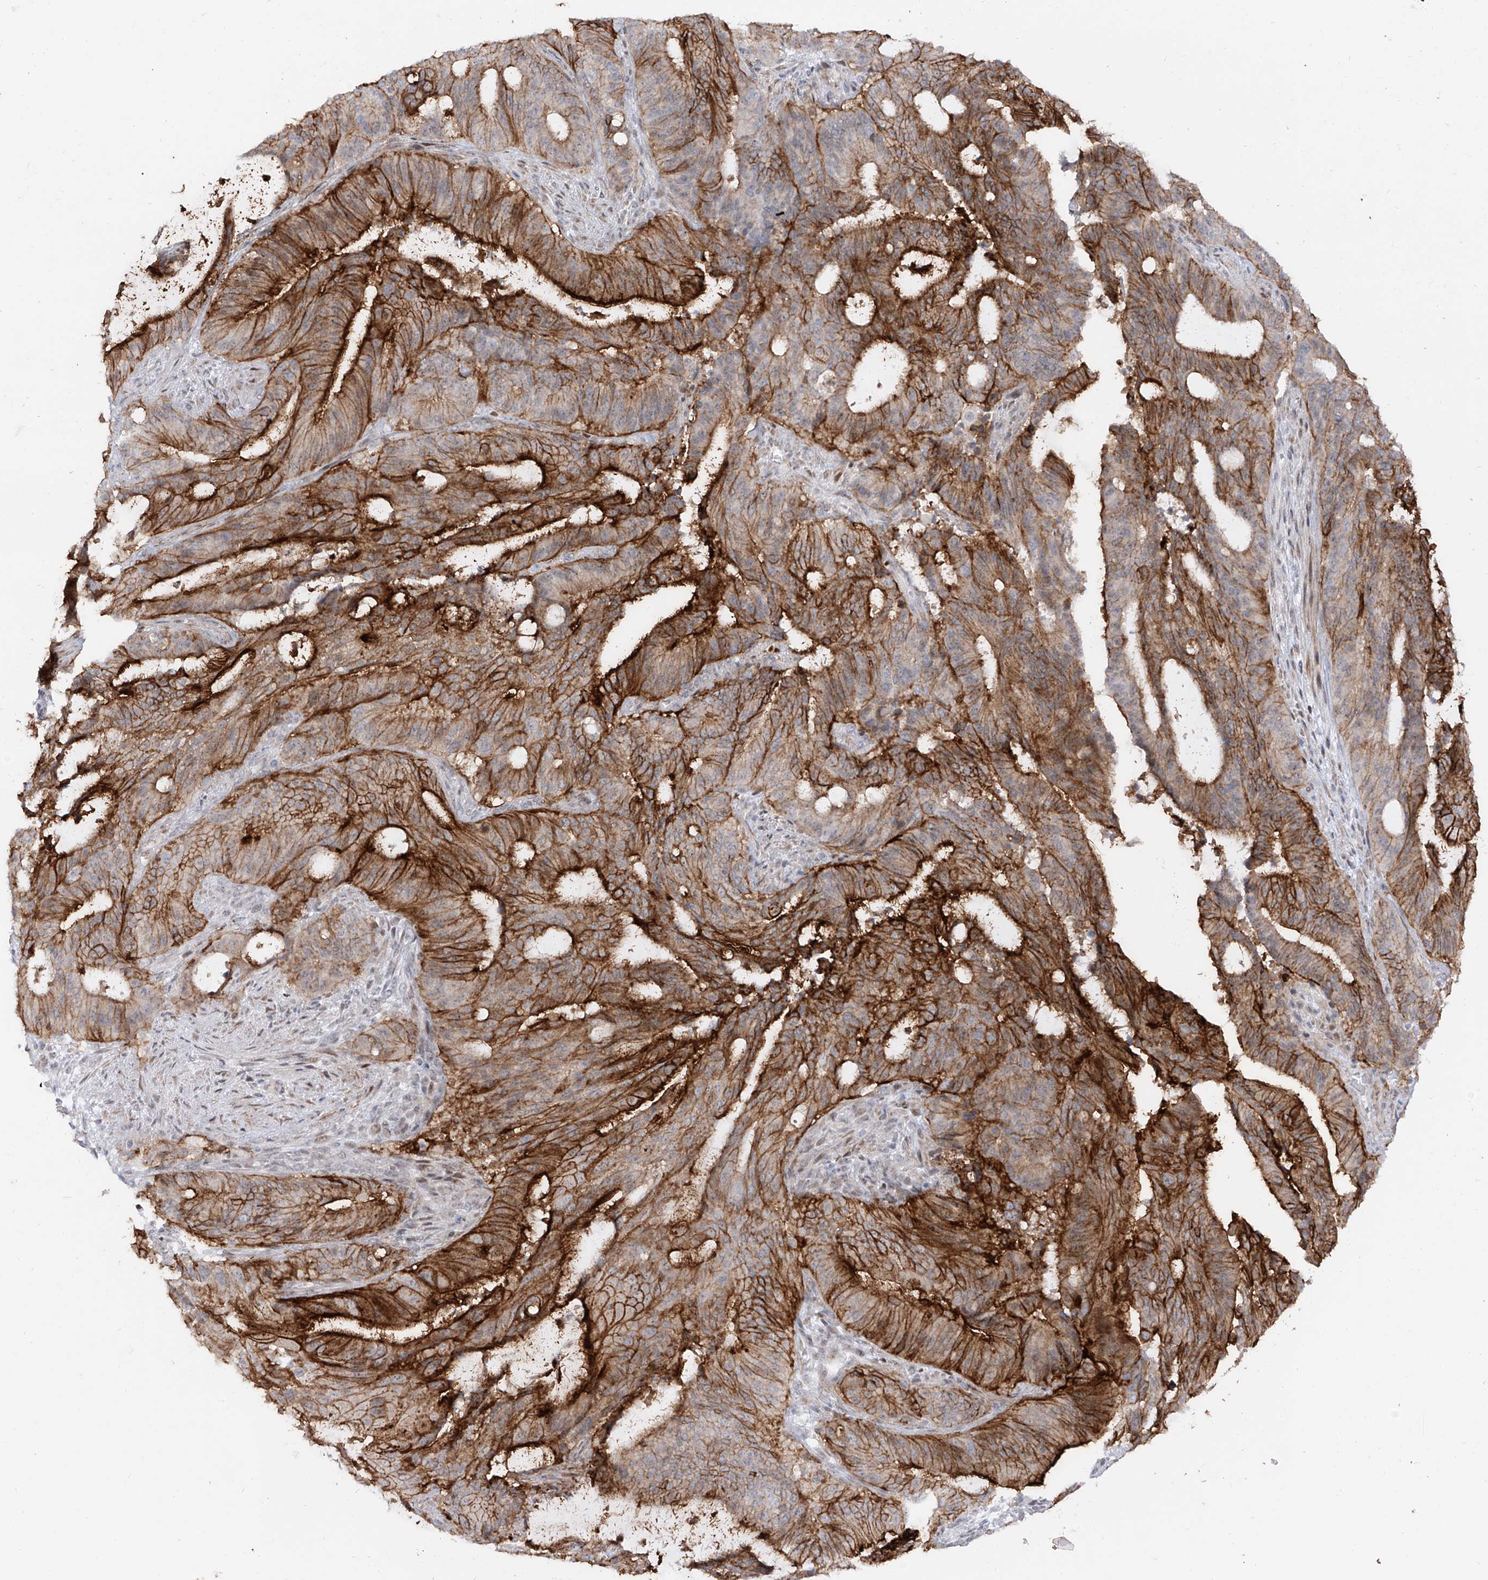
{"staining": {"intensity": "strong", "quantity": ">75%", "location": "cytoplasmic/membranous"}, "tissue": "liver cancer", "cell_type": "Tumor cells", "image_type": "cancer", "snomed": [{"axis": "morphology", "description": "Normal tissue, NOS"}, {"axis": "morphology", "description": "Cholangiocarcinoma"}, {"axis": "topography", "description": "Liver"}, {"axis": "topography", "description": "Peripheral nerve tissue"}], "caption": "Liver cancer (cholangiocarcinoma) stained with IHC reveals strong cytoplasmic/membranous staining in about >75% of tumor cells. Using DAB (3,3'-diaminobenzidine) (brown) and hematoxylin (blue) stains, captured at high magnification using brightfield microscopy.", "gene": "ZNF180", "patient": {"sex": "female", "age": 73}}